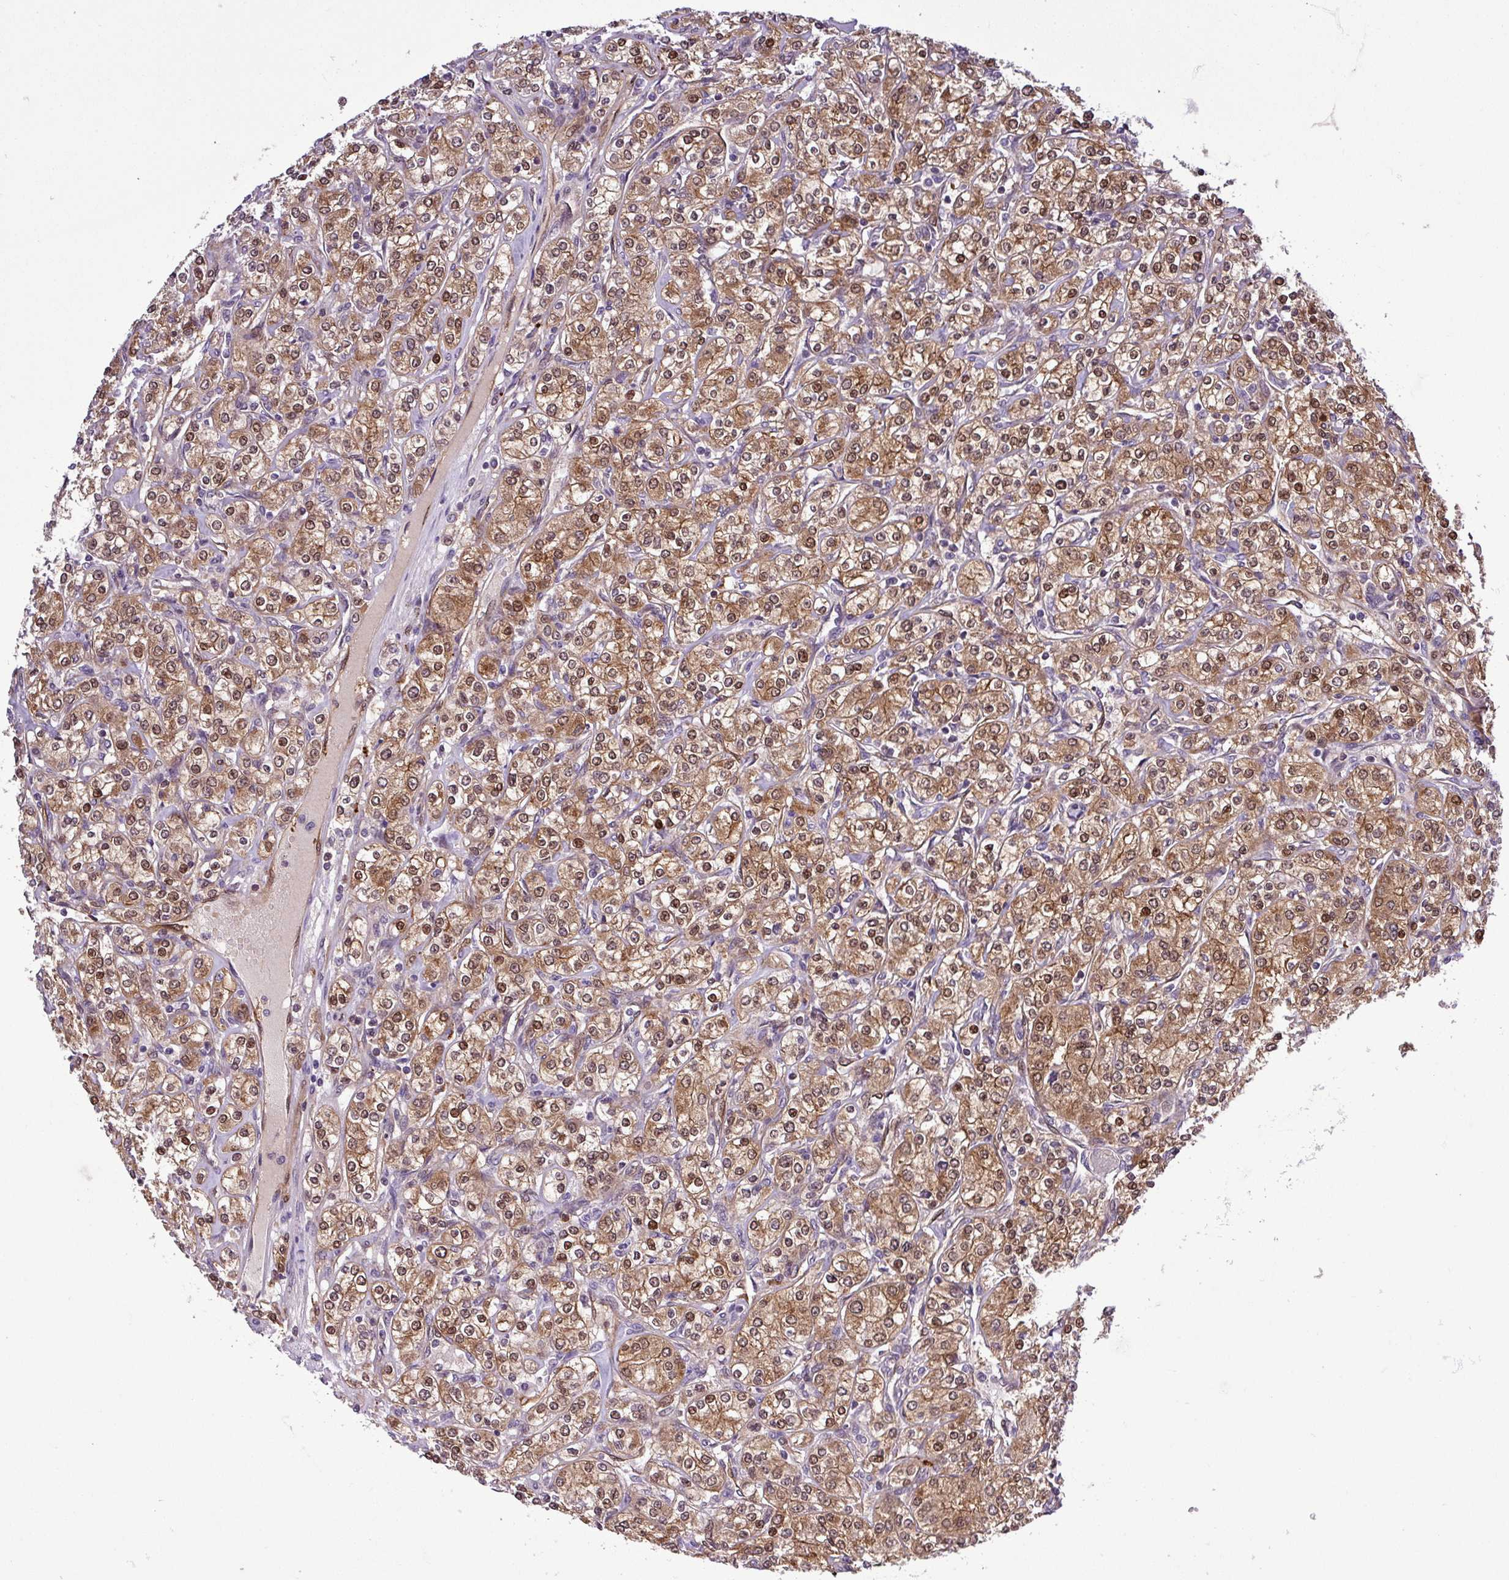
{"staining": {"intensity": "moderate", "quantity": ">75%", "location": "cytoplasmic/membranous,nuclear"}, "tissue": "renal cancer", "cell_type": "Tumor cells", "image_type": "cancer", "snomed": [{"axis": "morphology", "description": "Adenocarcinoma, NOS"}, {"axis": "topography", "description": "Kidney"}], "caption": "Protein expression by IHC displays moderate cytoplasmic/membranous and nuclear staining in about >75% of tumor cells in renal cancer (adenocarcinoma).", "gene": "CARHSP1", "patient": {"sex": "male", "age": 77}}